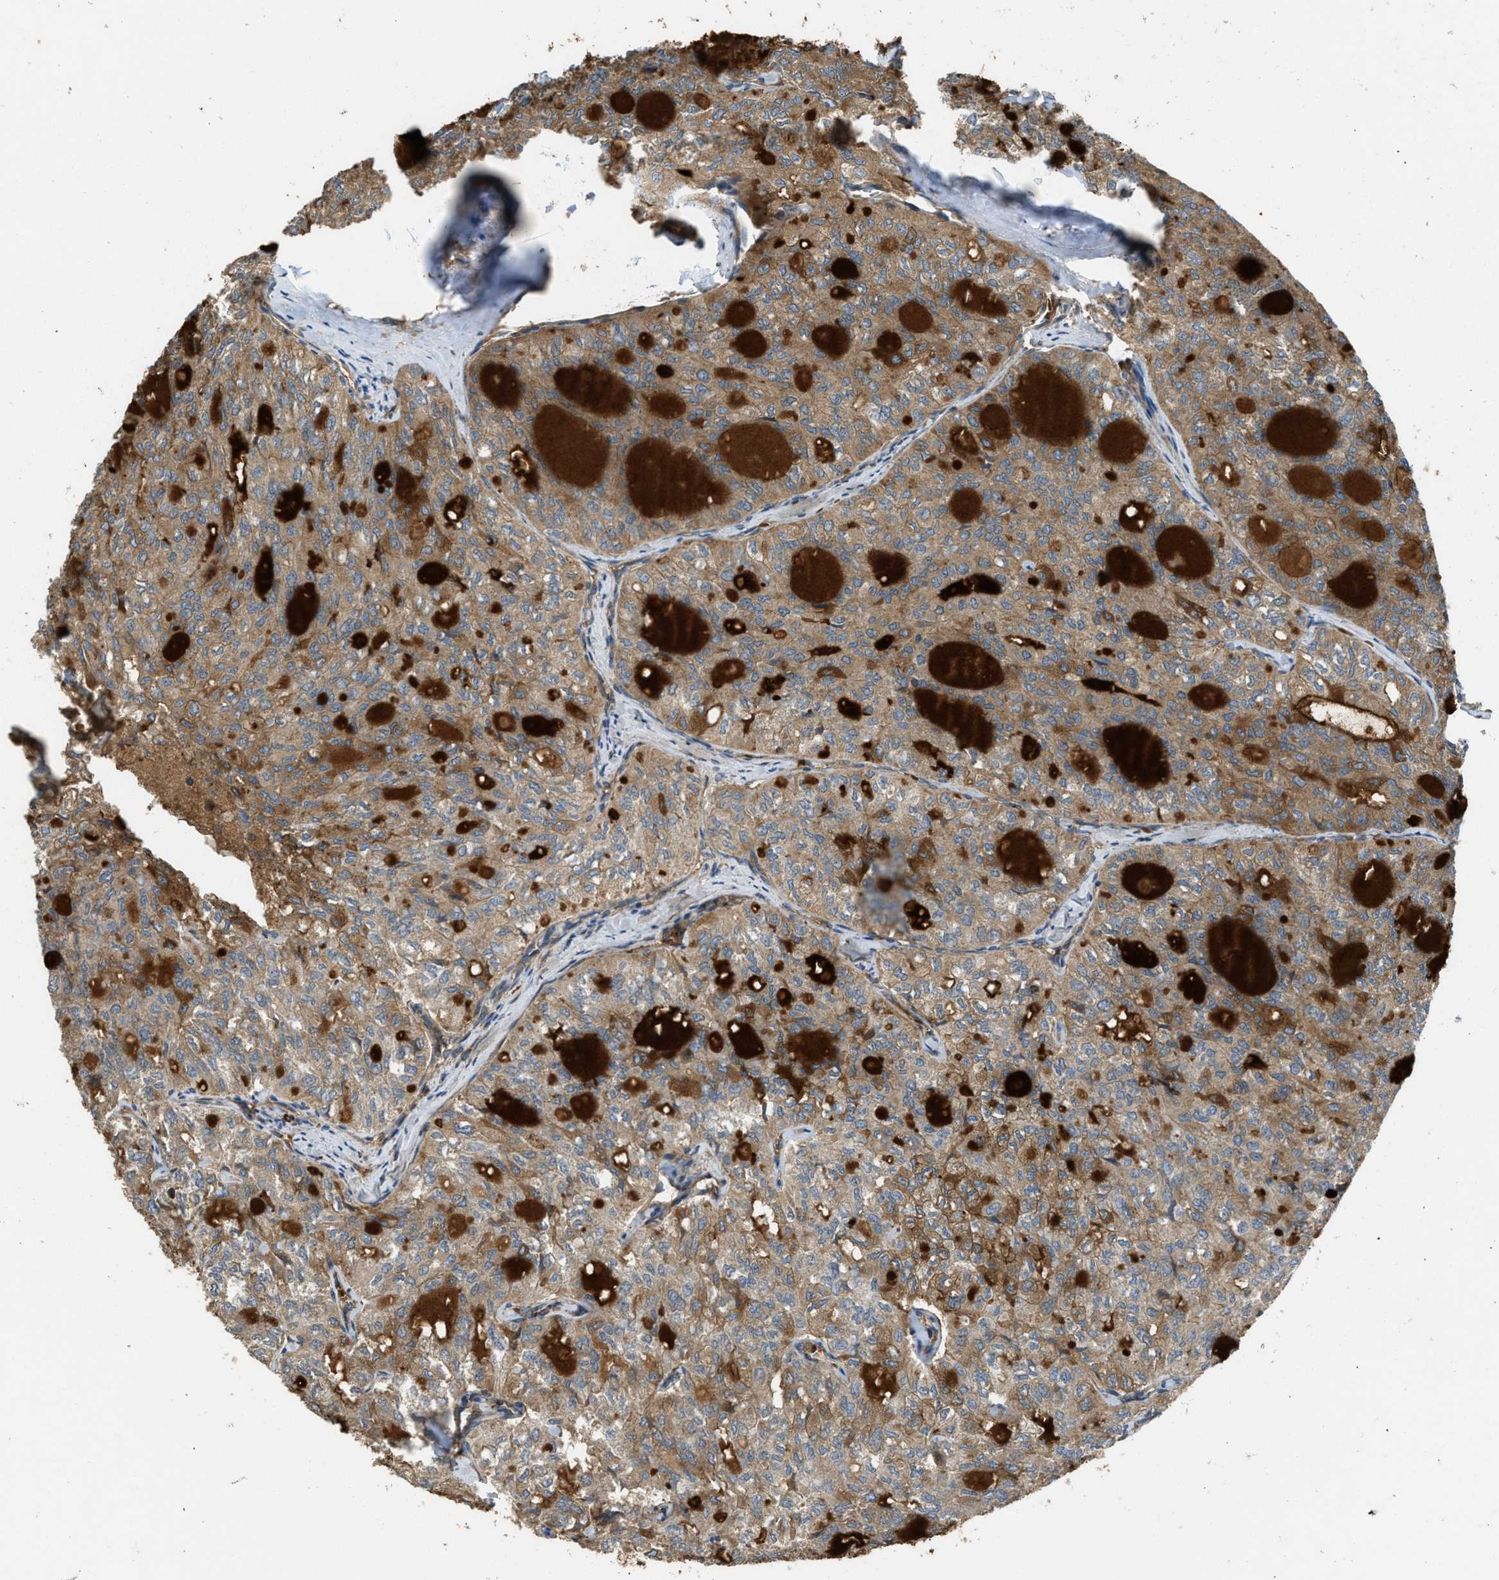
{"staining": {"intensity": "moderate", "quantity": ">75%", "location": "cytoplasmic/membranous"}, "tissue": "thyroid cancer", "cell_type": "Tumor cells", "image_type": "cancer", "snomed": [{"axis": "morphology", "description": "Follicular adenoma carcinoma, NOS"}, {"axis": "topography", "description": "Thyroid gland"}], "caption": "Follicular adenoma carcinoma (thyroid) stained with DAB (3,3'-diaminobenzidine) IHC demonstrates medium levels of moderate cytoplasmic/membranous staining in about >75% of tumor cells.", "gene": "BAG4", "patient": {"sex": "male", "age": 75}}